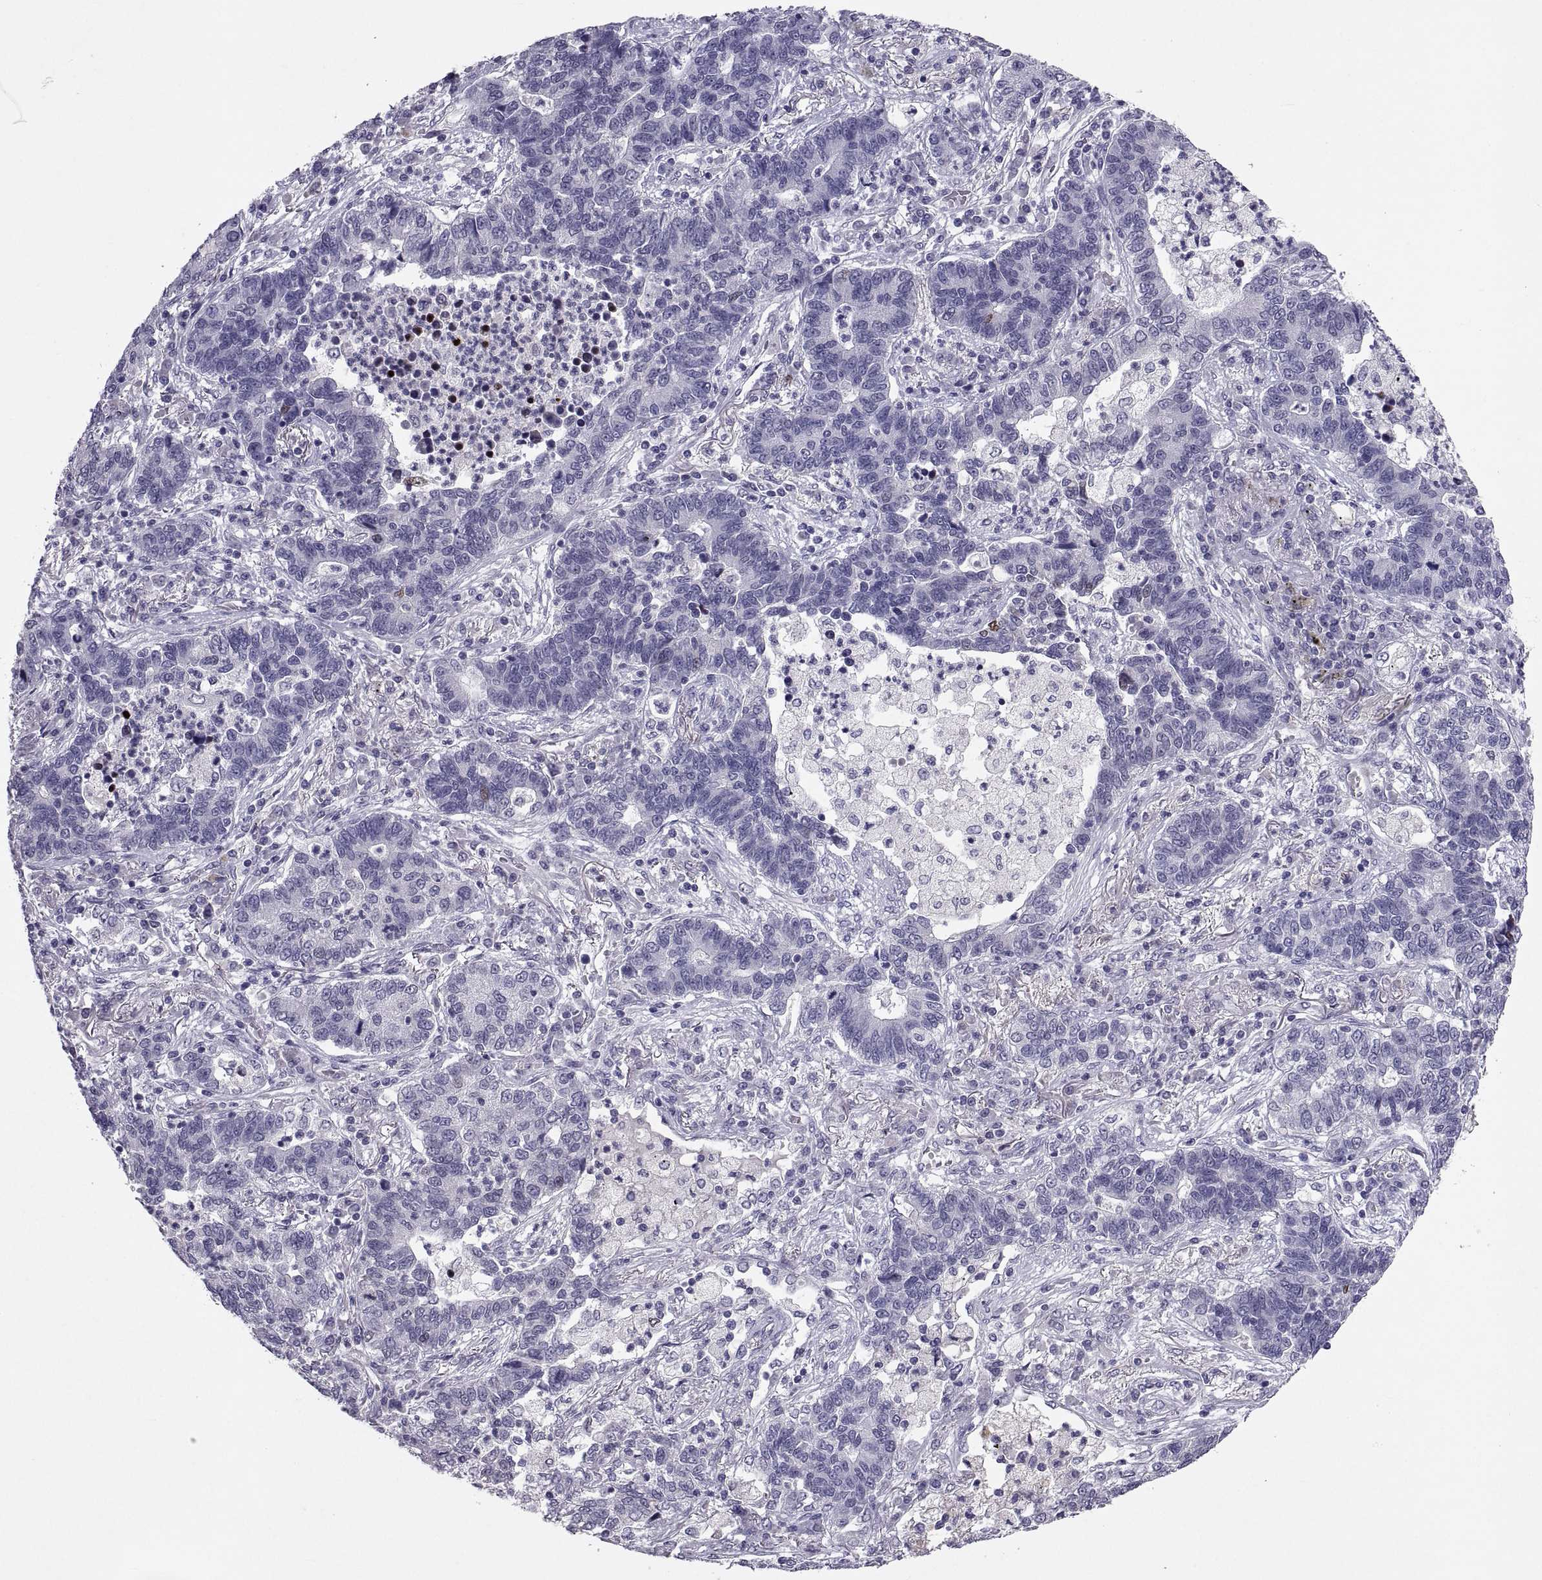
{"staining": {"intensity": "weak", "quantity": "<25%", "location": "nuclear"}, "tissue": "lung cancer", "cell_type": "Tumor cells", "image_type": "cancer", "snomed": [{"axis": "morphology", "description": "Adenocarcinoma, NOS"}, {"axis": "topography", "description": "Lung"}], "caption": "There is no significant positivity in tumor cells of lung adenocarcinoma. The staining is performed using DAB brown chromogen with nuclei counter-stained in using hematoxylin.", "gene": "SOX21", "patient": {"sex": "female", "age": 57}}